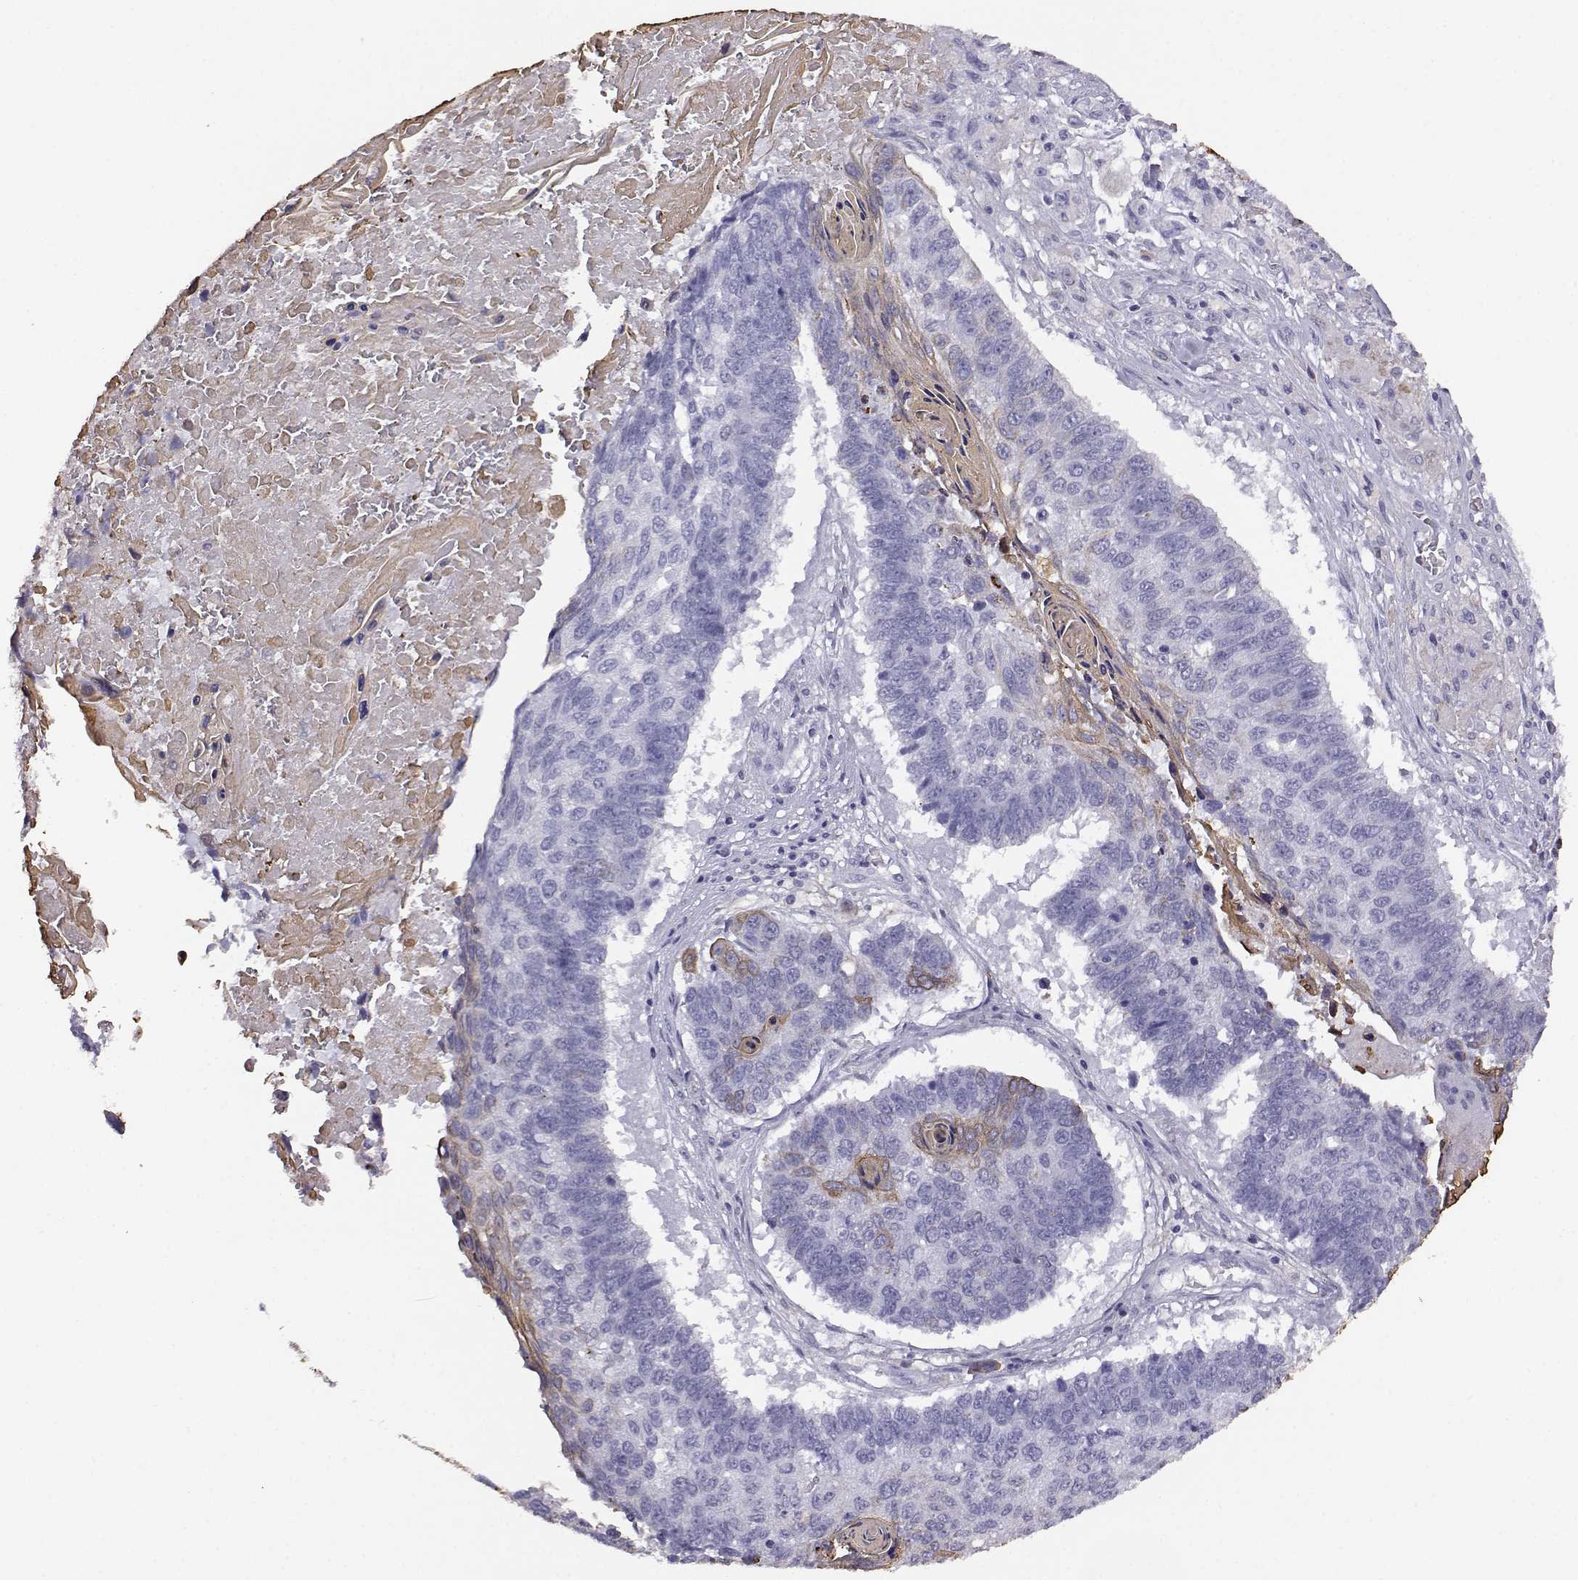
{"staining": {"intensity": "negative", "quantity": "none", "location": "none"}, "tissue": "lung cancer", "cell_type": "Tumor cells", "image_type": "cancer", "snomed": [{"axis": "morphology", "description": "Squamous cell carcinoma, NOS"}, {"axis": "topography", "description": "Lung"}], "caption": "Tumor cells are negative for protein expression in human lung cancer. Brightfield microscopy of immunohistochemistry stained with DAB (3,3'-diaminobenzidine) (brown) and hematoxylin (blue), captured at high magnification.", "gene": "AKR1B1", "patient": {"sex": "male", "age": 73}}